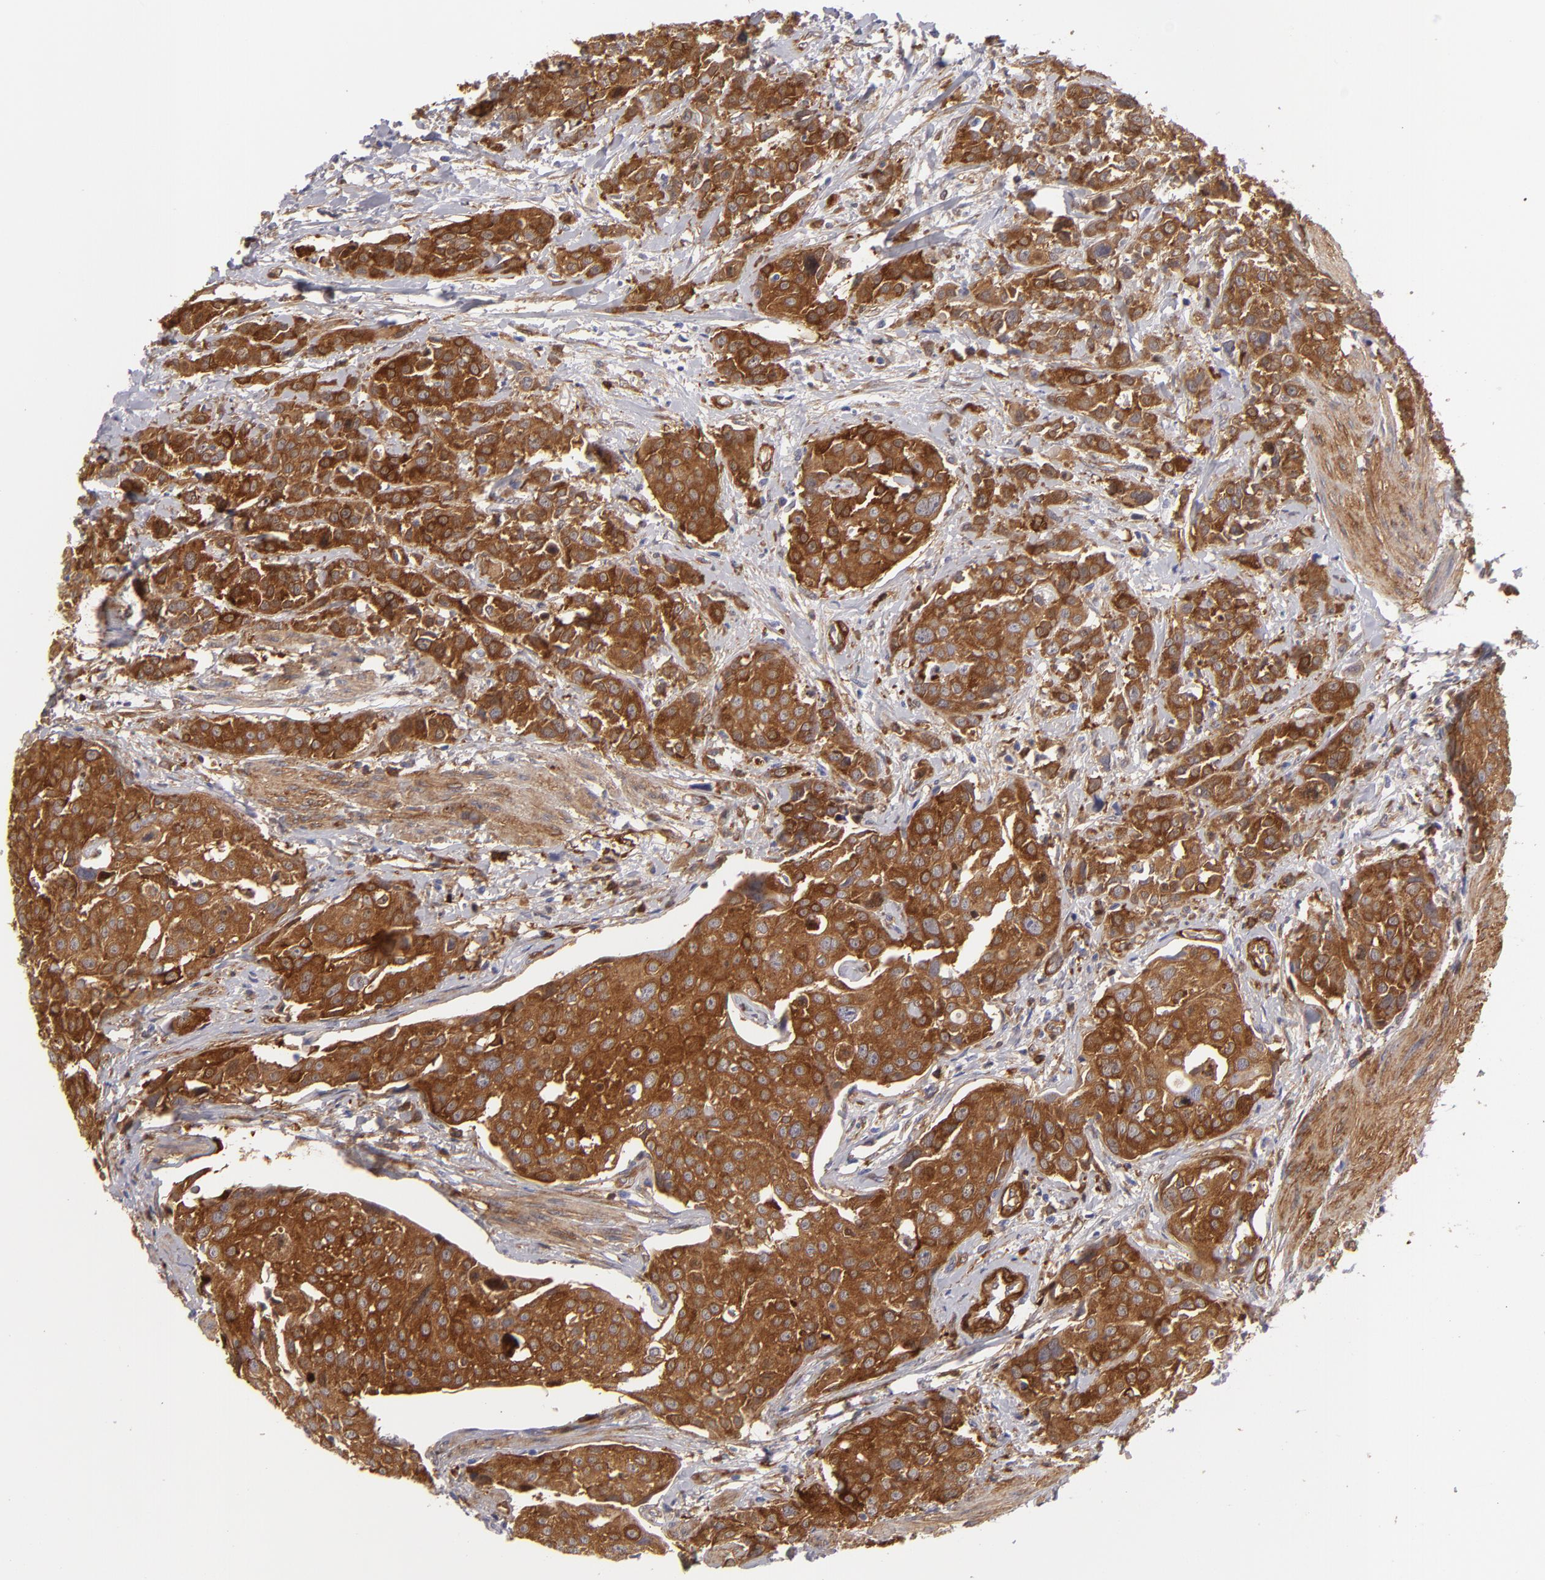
{"staining": {"intensity": "strong", "quantity": ">75%", "location": "cytoplasmic/membranous"}, "tissue": "urothelial cancer", "cell_type": "Tumor cells", "image_type": "cancer", "snomed": [{"axis": "morphology", "description": "Urothelial carcinoma, High grade"}, {"axis": "topography", "description": "Urinary bladder"}], "caption": "Immunohistochemistry of human urothelial cancer shows high levels of strong cytoplasmic/membranous positivity in about >75% of tumor cells.", "gene": "VCL", "patient": {"sex": "male", "age": 56}}